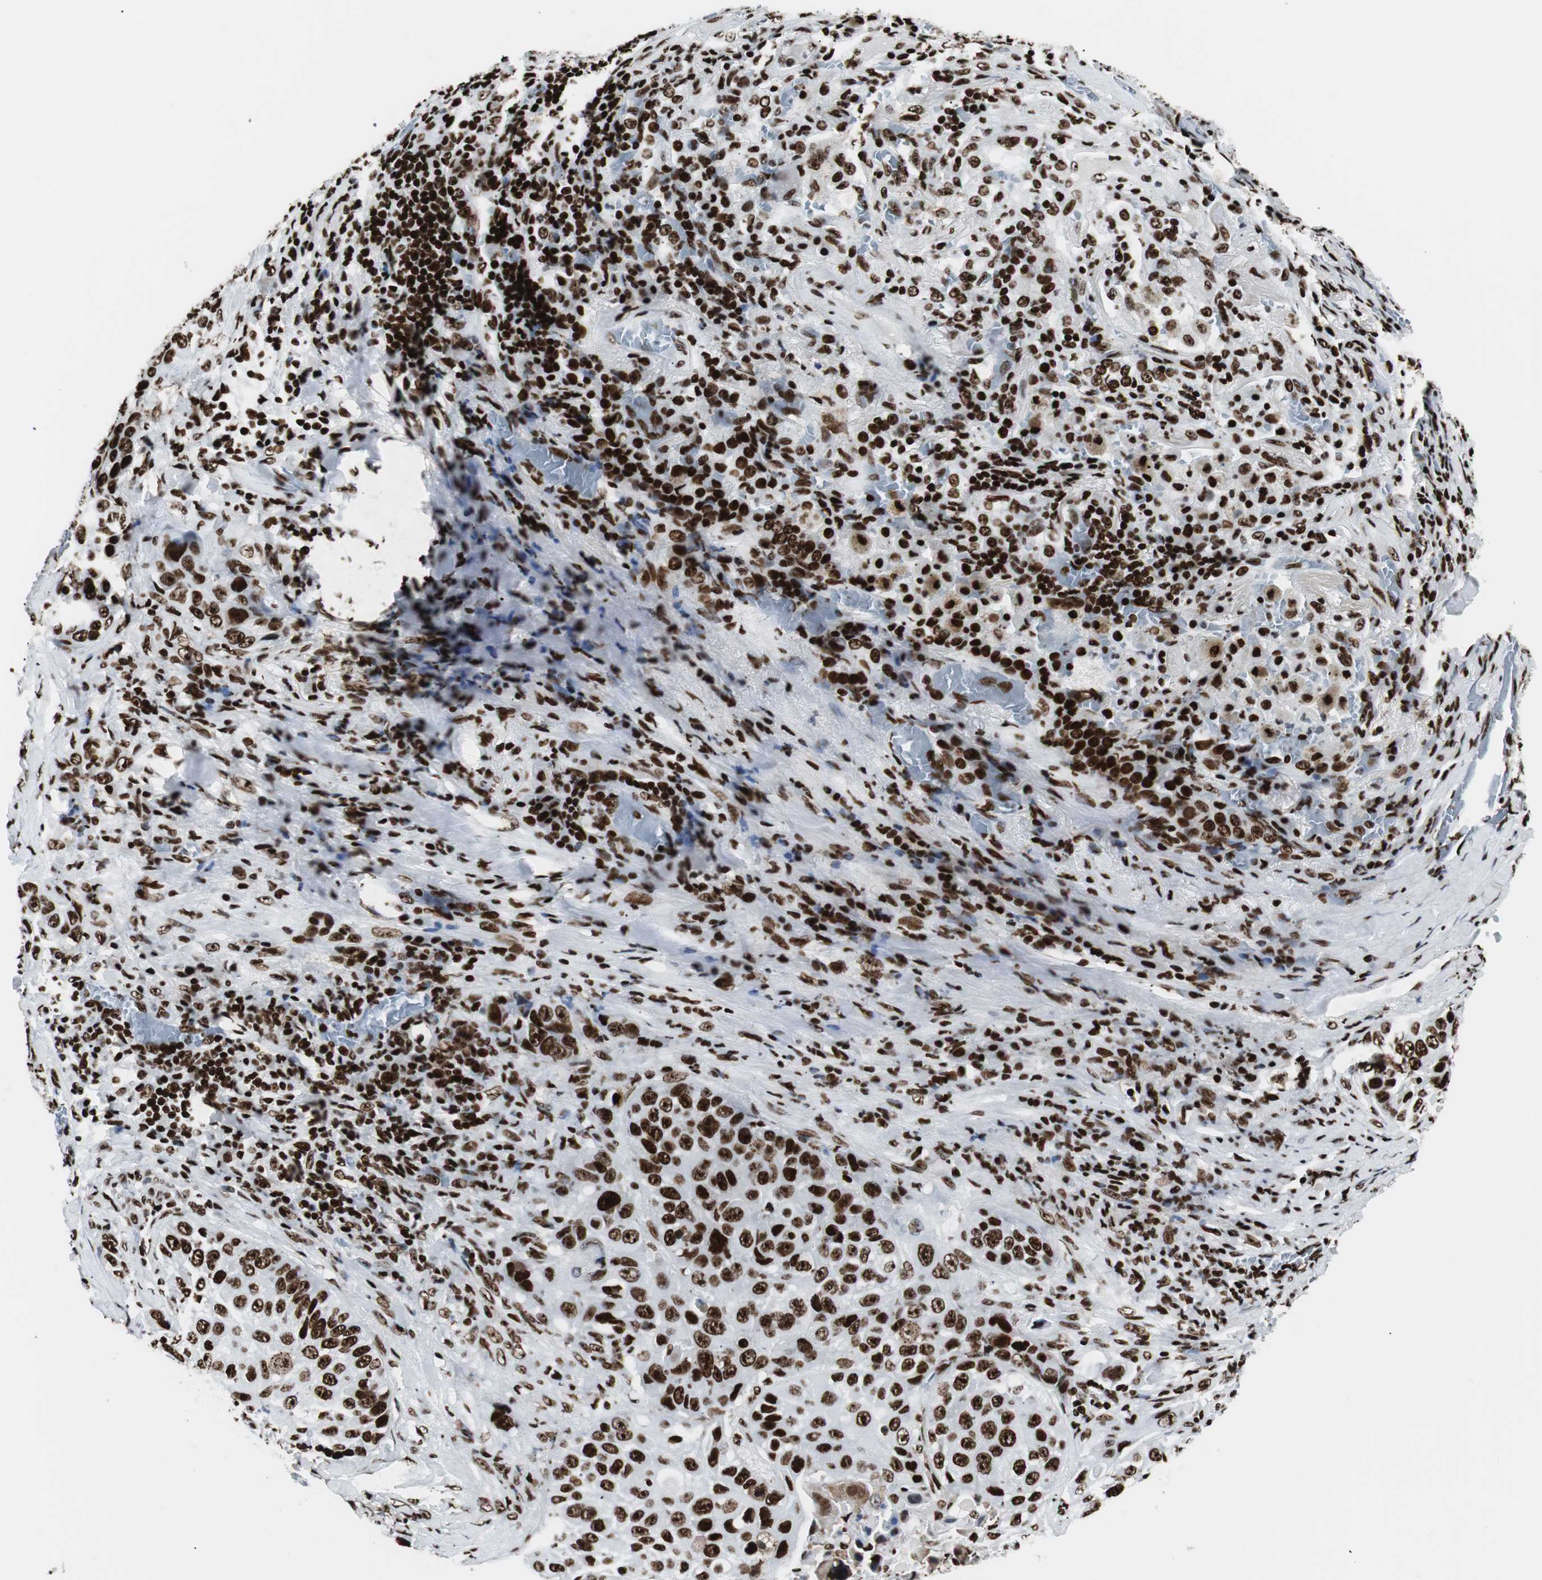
{"staining": {"intensity": "strong", "quantity": ">75%", "location": "nuclear"}, "tissue": "lung cancer", "cell_type": "Tumor cells", "image_type": "cancer", "snomed": [{"axis": "morphology", "description": "Squamous cell carcinoma, NOS"}, {"axis": "topography", "description": "Lung"}], "caption": "DAB (3,3'-diaminobenzidine) immunohistochemical staining of human lung squamous cell carcinoma demonstrates strong nuclear protein positivity in approximately >75% of tumor cells. (DAB (3,3'-diaminobenzidine) IHC with brightfield microscopy, high magnification).", "gene": "NCL", "patient": {"sex": "male", "age": 57}}